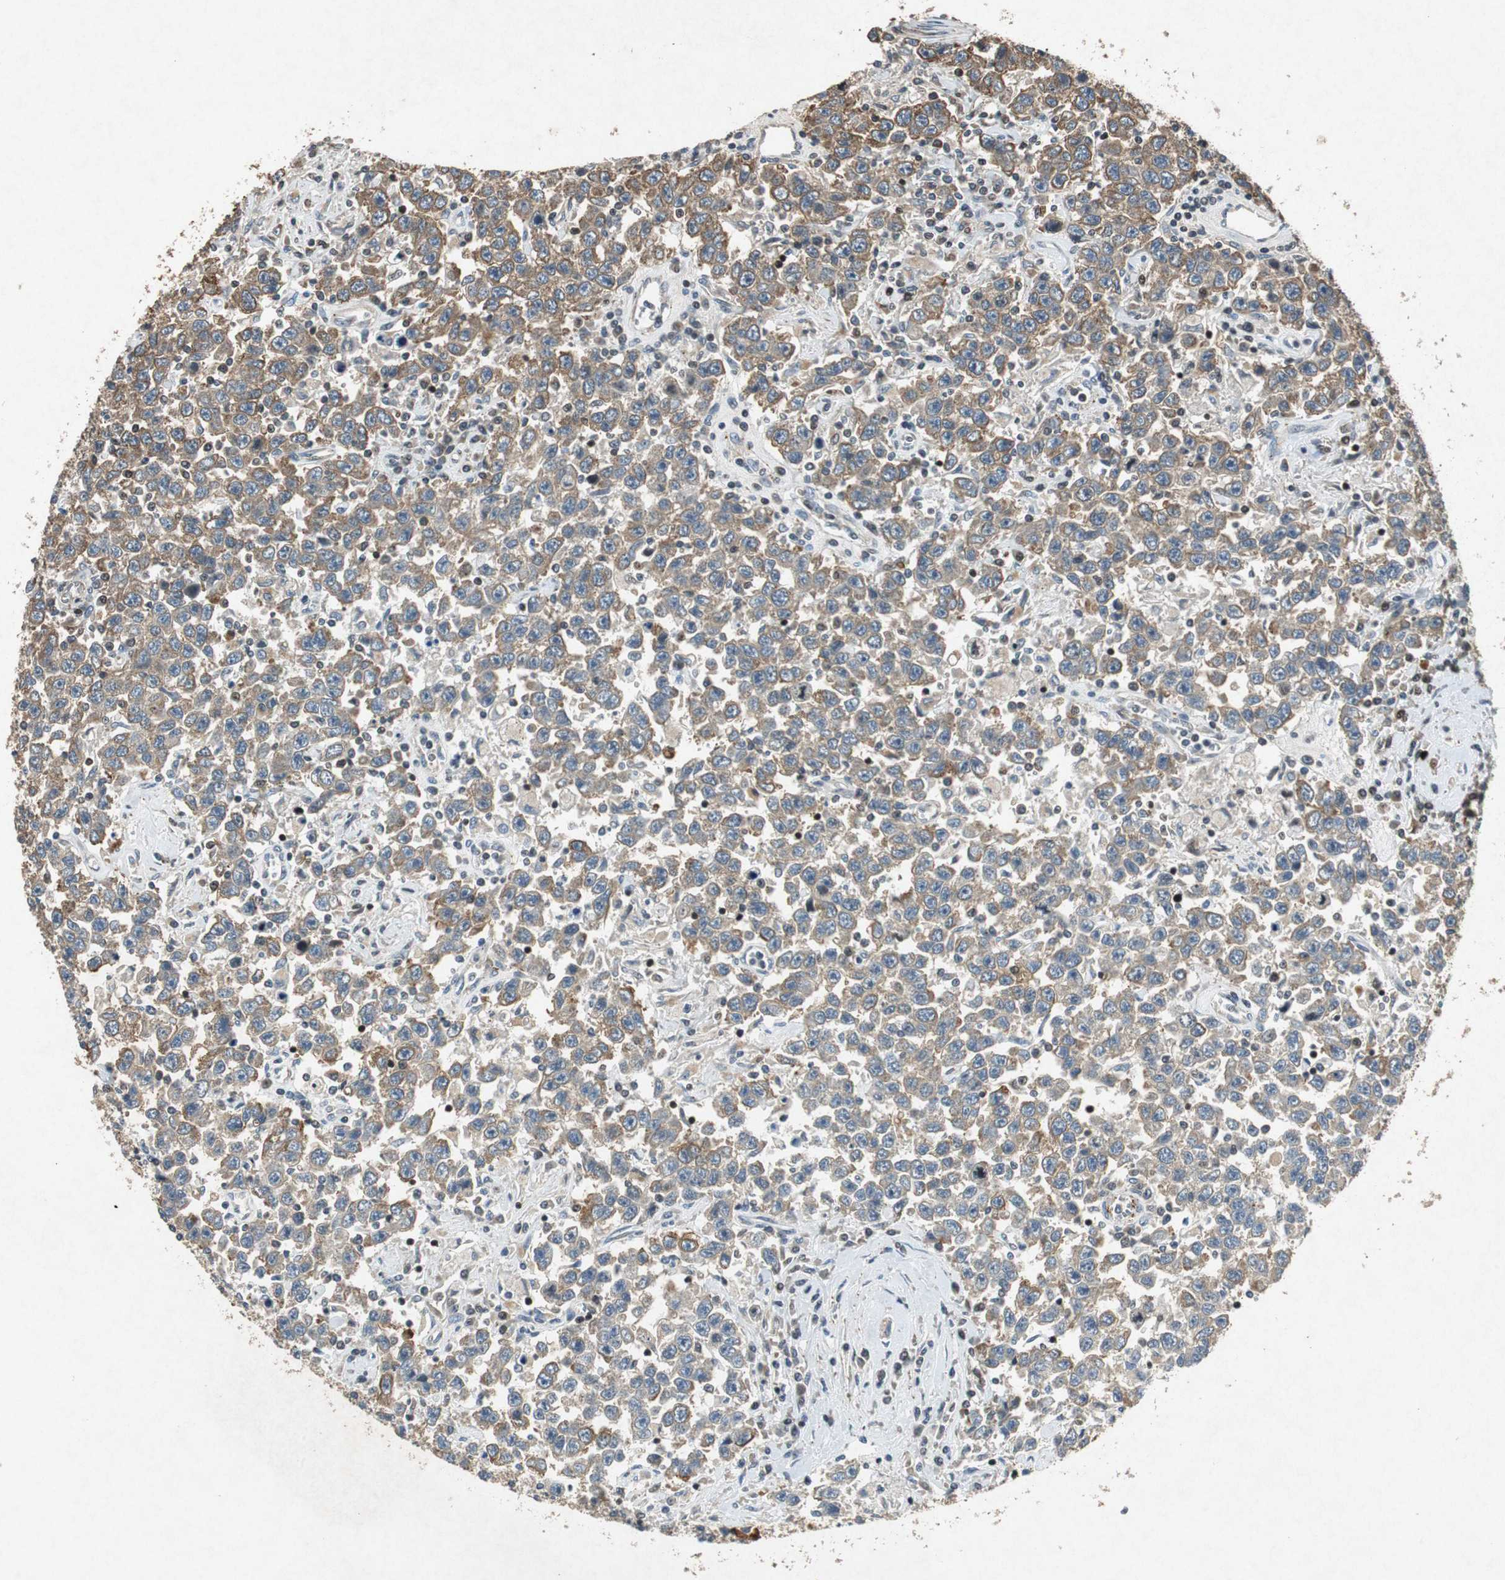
{"staining": {"intensity": "moderate", "quantity": ">75%", "location": "cytoplasmic/membranous"}, "tissue": "testis cancer", "cell_type": "Tumor cells", "image_type": "cancer", "snomed": [{"axis": "morphology", "description": "Seminoma, NOS"}, {"axis": "topography", "description": "Testis"}], "caption": "Seminoma (testis) stained with DAB (3,3'-diaminobenzidine) immunohistochemistry (IHC) exhibits medium levels of moderate cytoplasmic/membranous expression in approximately >75% of tumor cells.", "gene": "TUBA4A", "patient": {"sex": "male", "age": 41}}